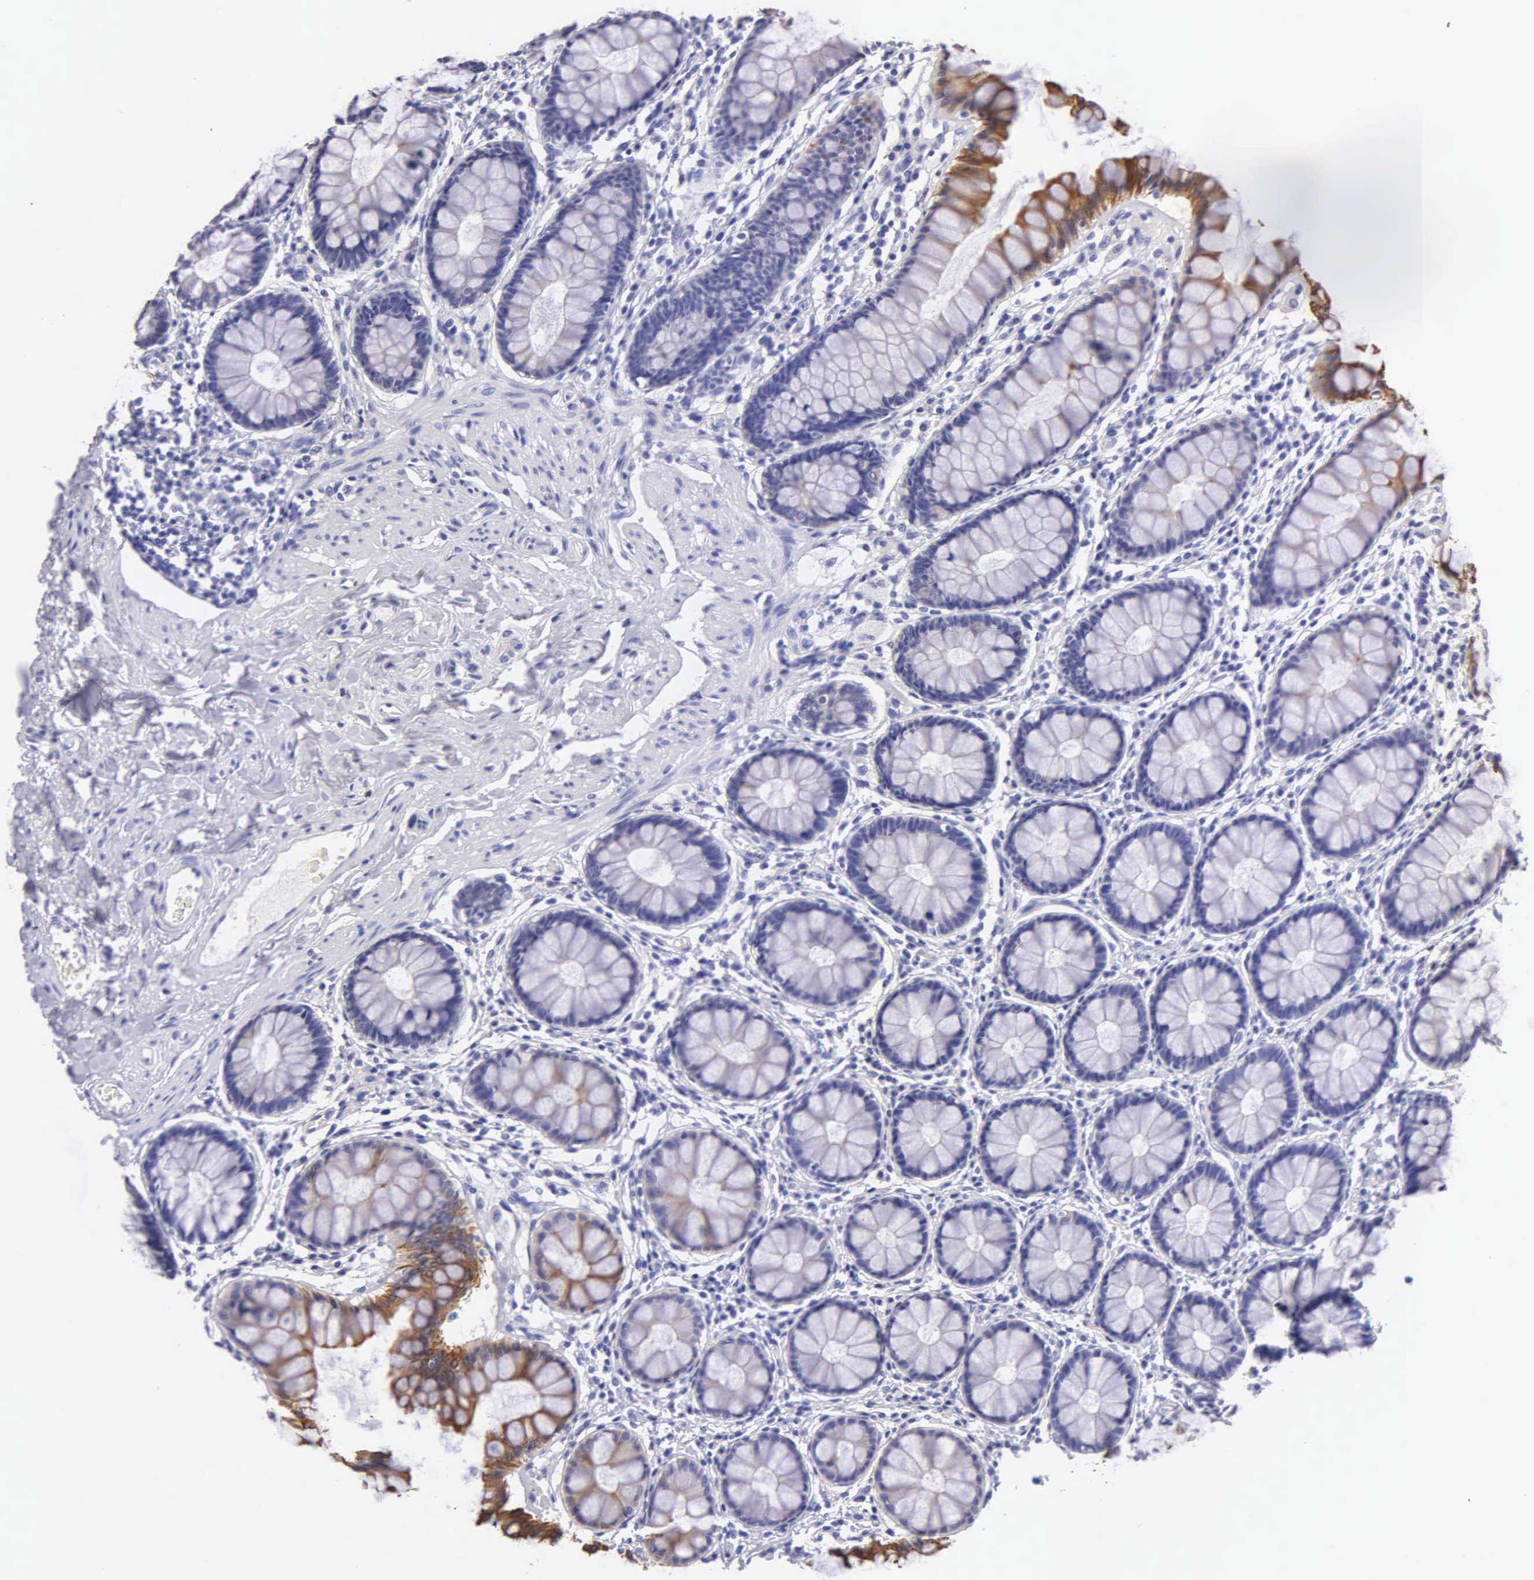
{"staining": {"intensity": "strong", "quantity": "<25%", "location": "nuclear"}, "tissue": "rectum", "cell_type": "Glandular cells", "image_type": "normal", "snomed": [{"axis": "morphology", "description": "Normal tissue, NOS"}, {"axis": "topography", "description": "Rectum"}], "caption": "Immunohistochemical staining of benign rectum displays <25% levels of strong nuclear protein staining in approximately <25% of glandular cells.", "gene": "KRT17", "patient": {"sex": "male", "age": 86}}